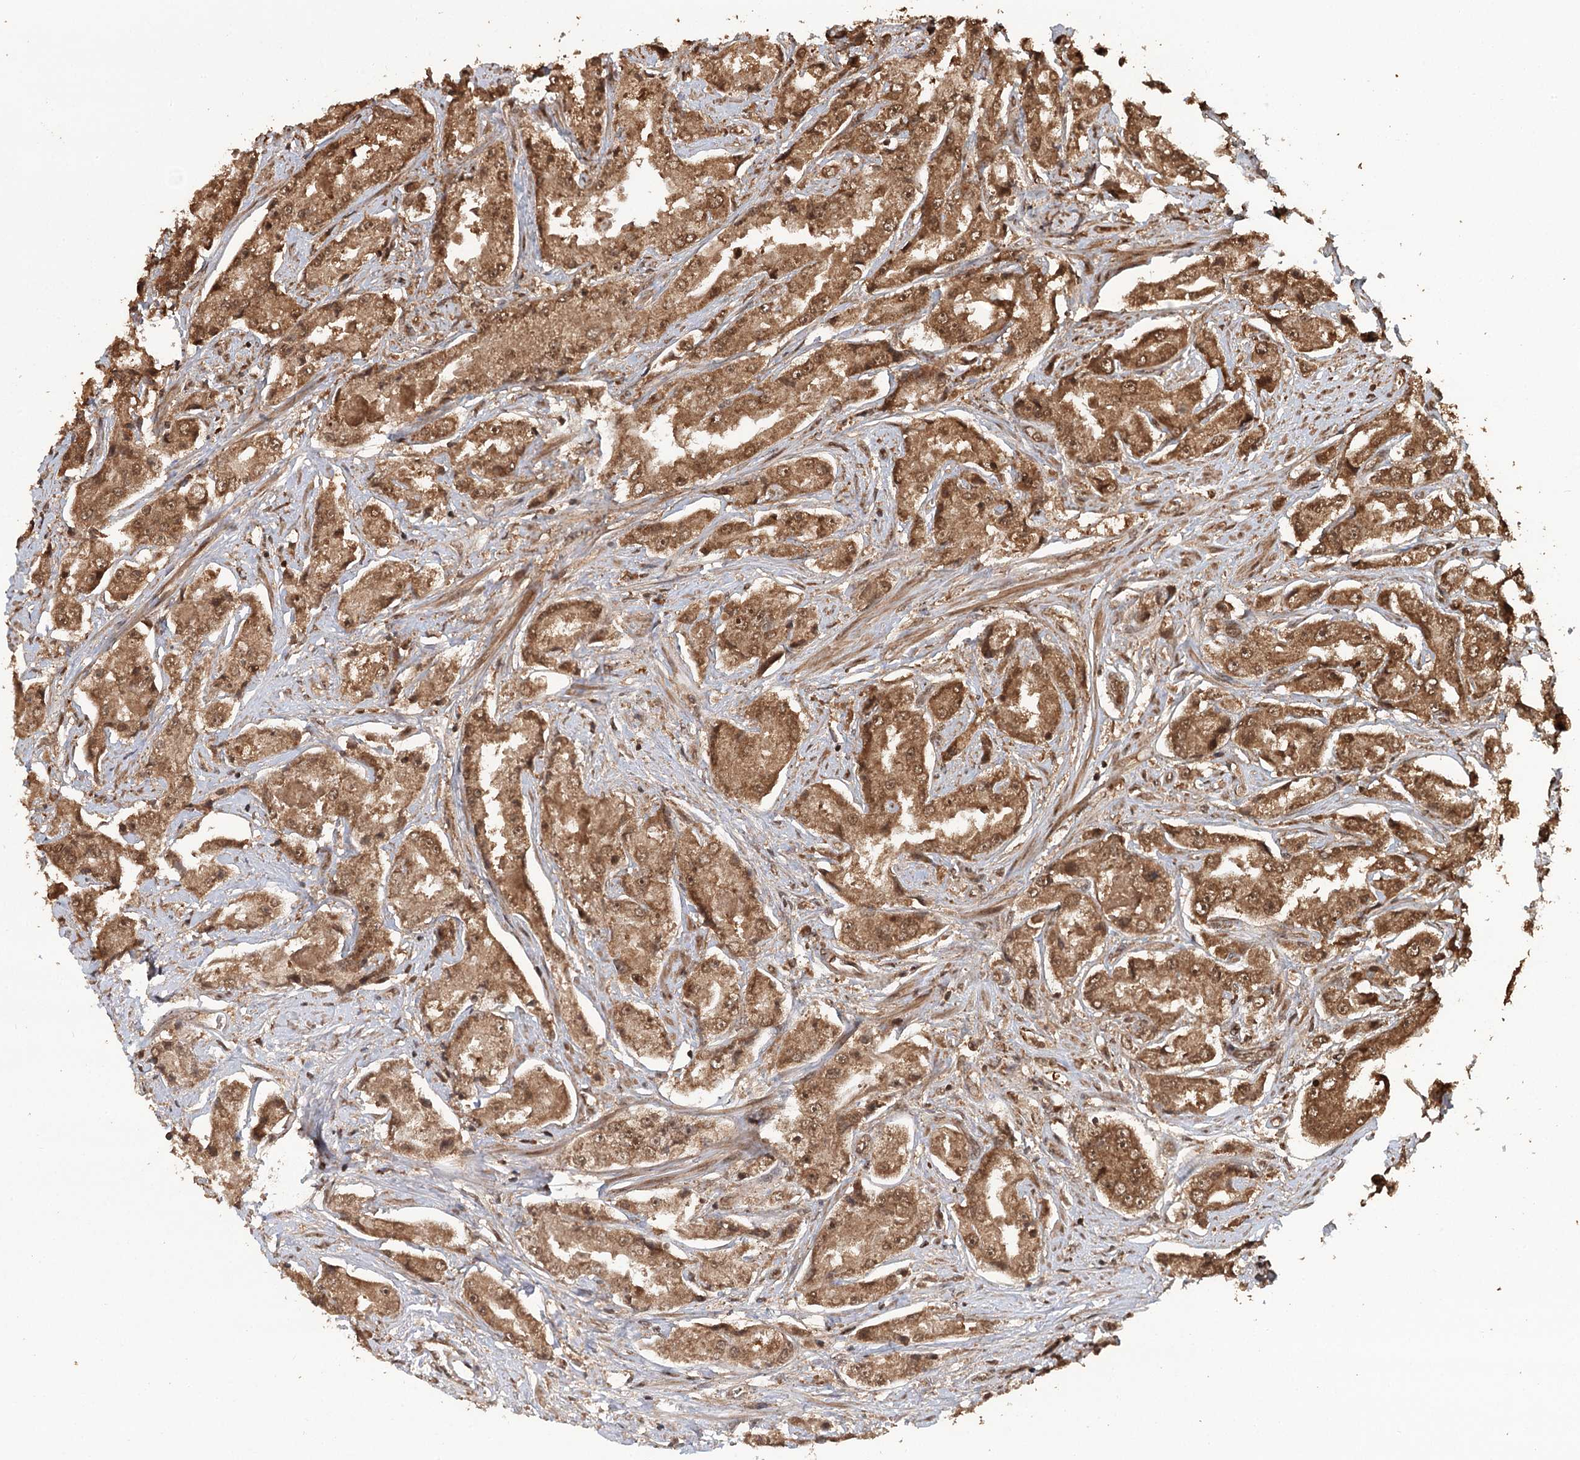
{"staining": {"intensity": "moderate", "quantity": ">75%", "location": "cytoplasmic/membranous,nuclear"}, "tissue": "prostate cancer", "cell_type": "Tumor cells", "image_type": "cancer", "snomed": [{"axis": "morphology", "description": "Adenocarcinoma, High grade"}, {"axis": "topography", "description": "Prostate"}], "caption": "A medium amount of moderate cytoplasmic/membranous and nuclear staining is identified in about >75% of tumor cells in high-grade adenocarcinoma (prostate) tissue.", "gene": "N6AMT1", "patient": {"sex": "male", "age": 73}}